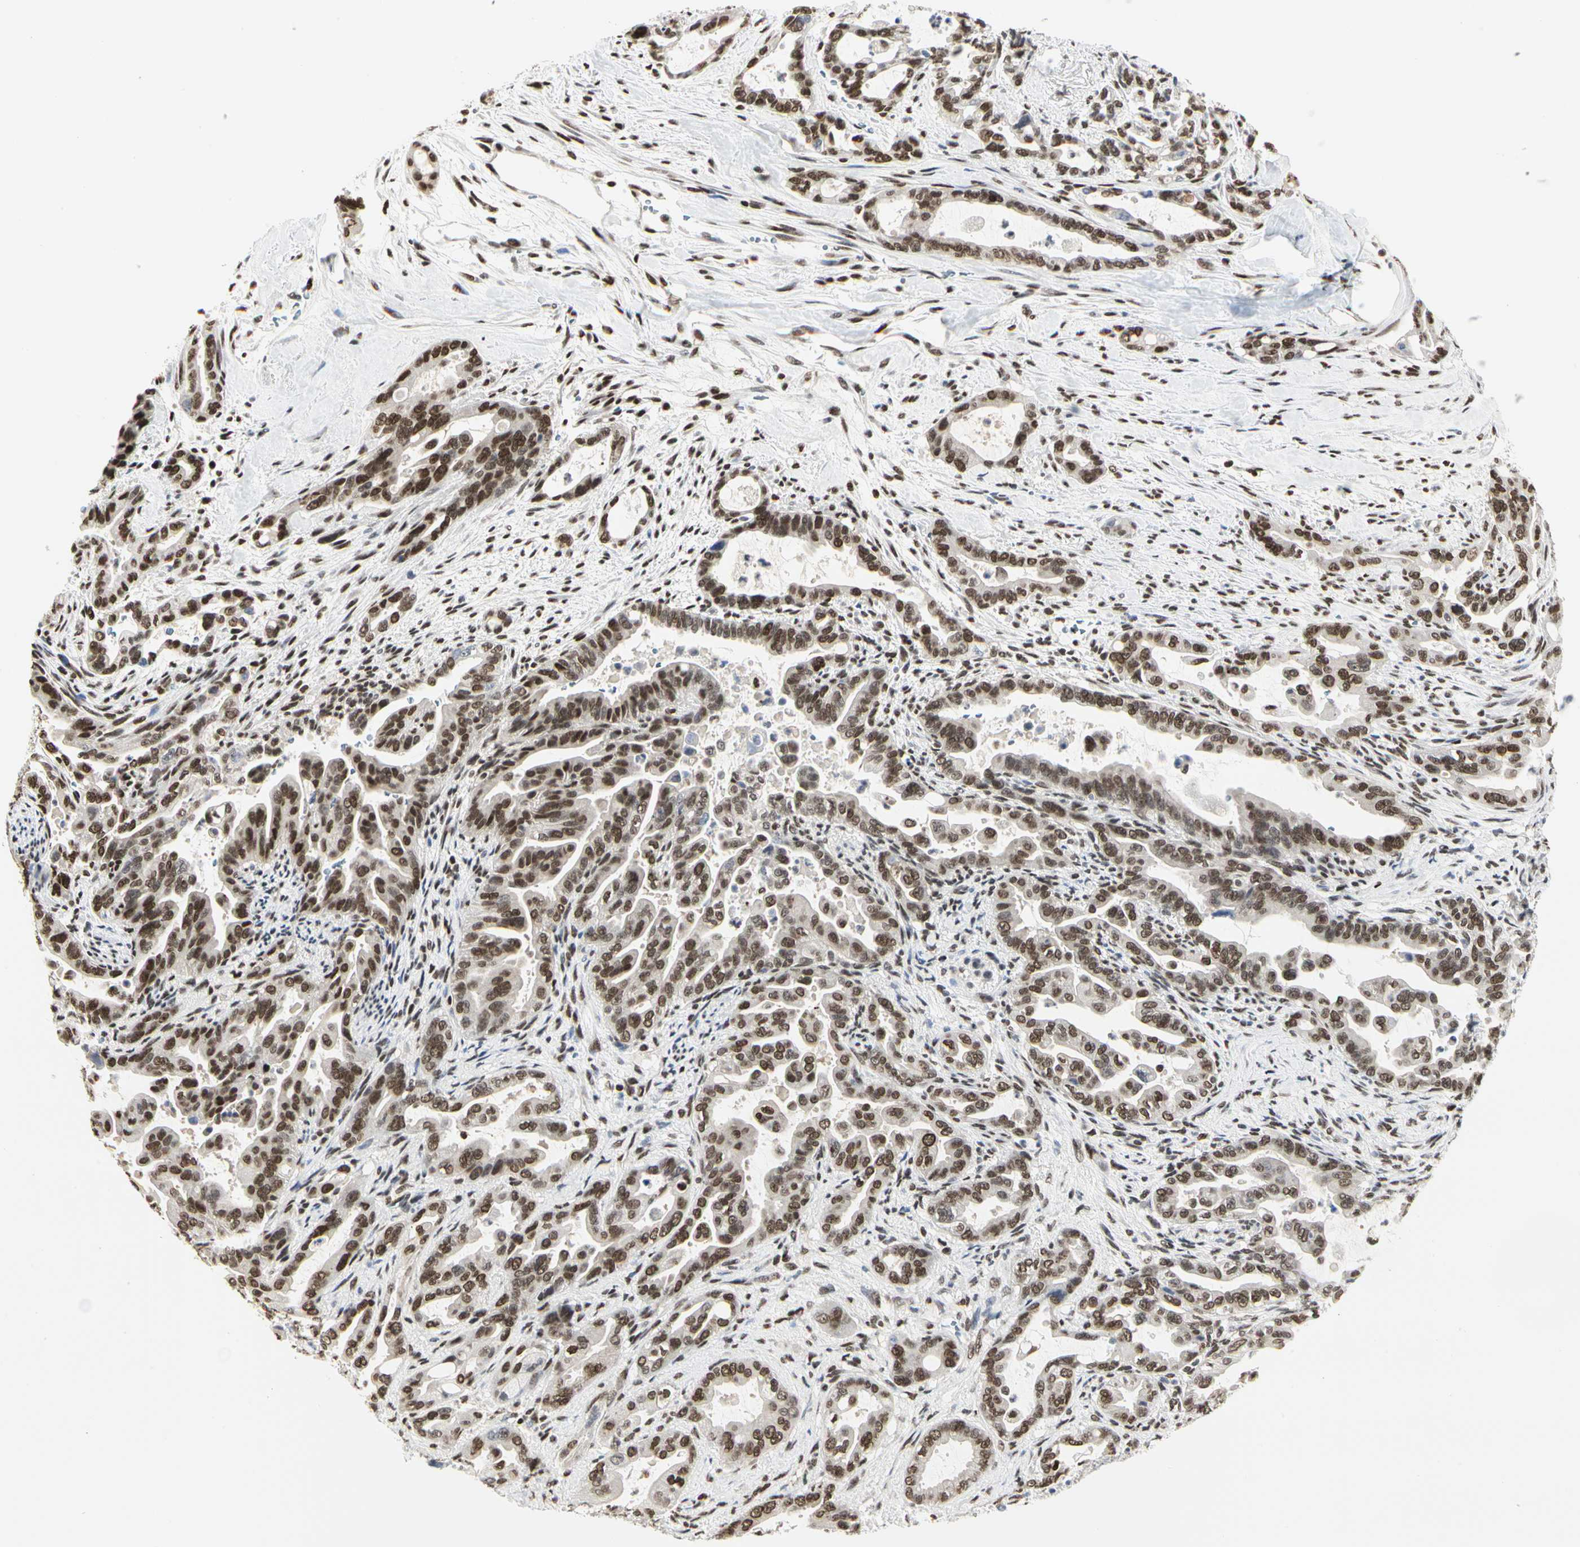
{"staining": {"intensity": "moderate", "quantity": ">75%", "location": "nuclear"}, "tissue": "pancreatic cancer", "cell_type": "Tumor cells", "image_type": "cancer", "snomed": [{"axis": "morphology", "description": "Adenocarcinoma, NOS"}, {"axis": "topography", "description": "Pancreas"}], "caption": "A micrograph of human pancreatic cancer (adenocarcinoma) stained for a protein shows moderate nuclear brown staining in tumor cells. Nuclei are stained in blue.", "gene": "PRMT3", "patient": {"sex": "male", "age": 70}}